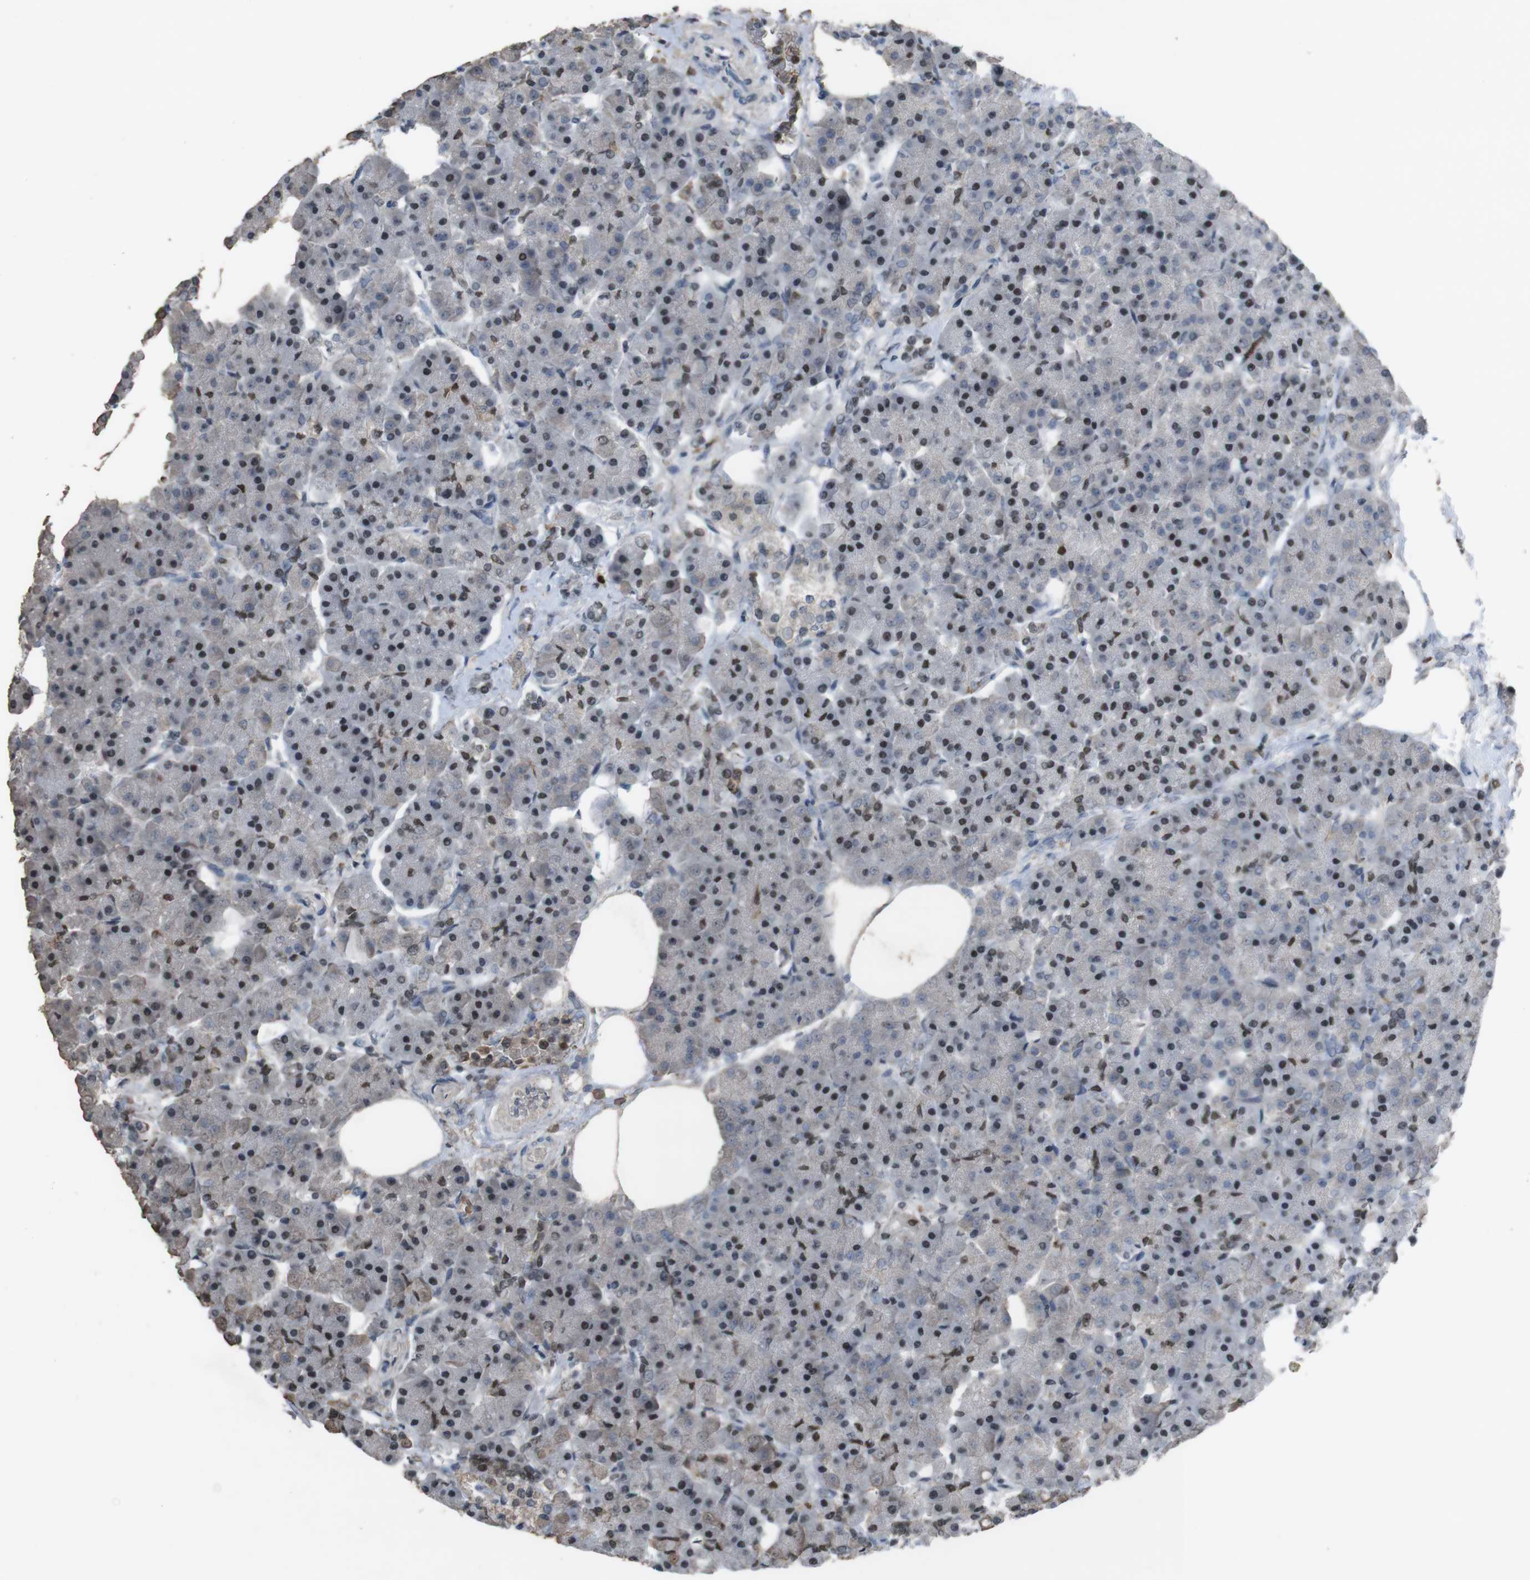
{"staining": {"intensity": "moderate", "quantity": "25%-75%", "location": "nuclear"}, "tissue": "pancreas", "cell_type": "Exocrine glandular cells", "image_type": "normal", "snomed": [{"axis": "morphology", "description": "Normal tissue, NOS"}, {"axis": "topography", "description": "Pancreas"}], "caption": "High-power microscopy captured an immunohistochemistry (IHC) photomicrograph of normal pancreas, revealing moderate nuclear expression in about 25%-75% of exocrine glandular cells.", "gene": "SUB1", "patient": {"sex": "female", "age": 70}}